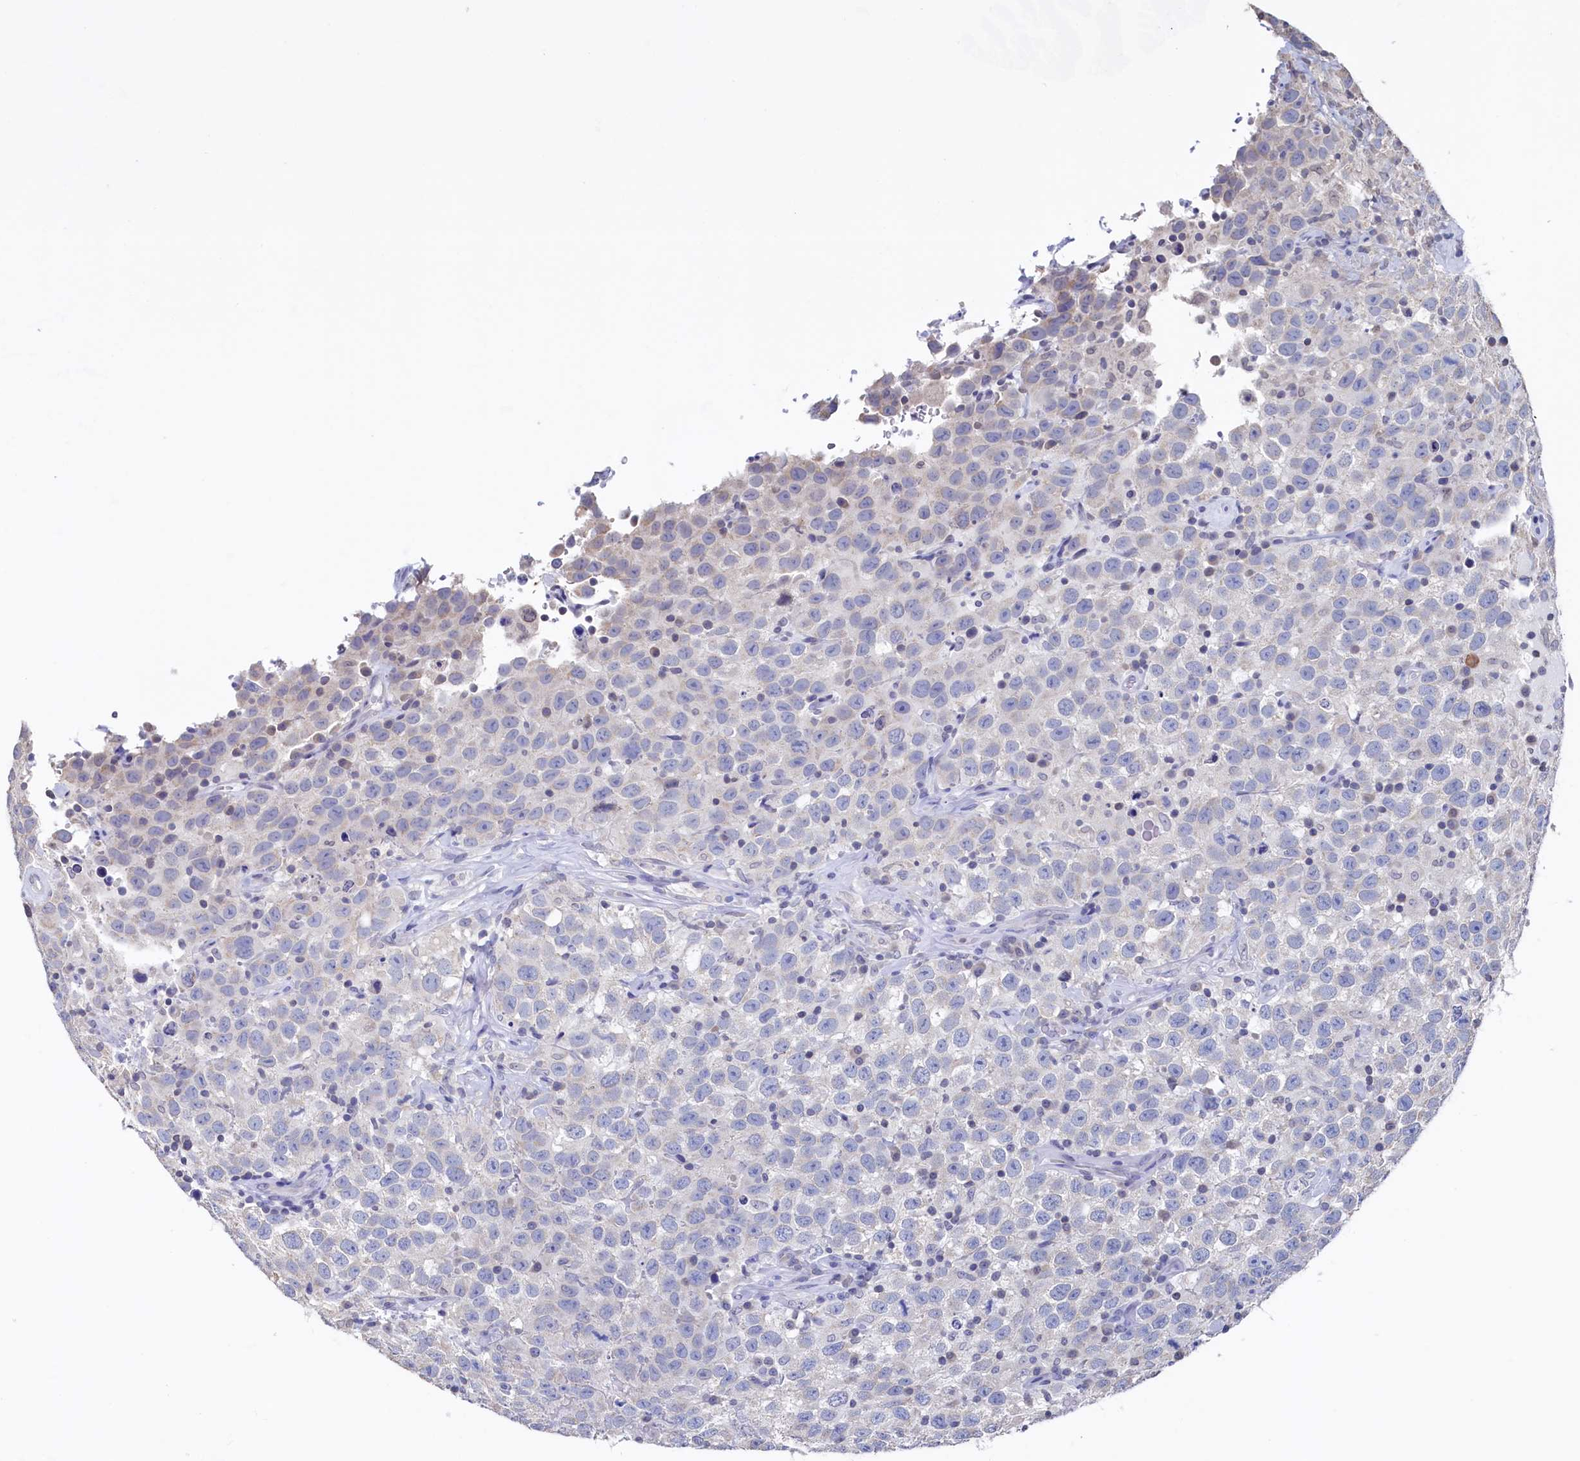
{"staining": {"intensity": "negative", "quantity": "none", "location": "none"}, "tissue": "testis cancer", "cell_type": "Tumor cells", "image_type": "cancer", "snomed": [{"axis": "morphology", "description": "Seminoma, NOS"}, {"axis": "topography", "description": "Testis"}], "caption": "This micrograph is of testis seminoma stained with immunohistochemistry (IHC) to label a protein in brown with the nuclei are counter-stained blue. There is no staining in tumor cells. The staining is performed using DAB brown chromogen with nuclei counter-stained in using hematoxylin.", "gene": "C11orf54", "patient": {"sex": "male", "age": 41}}